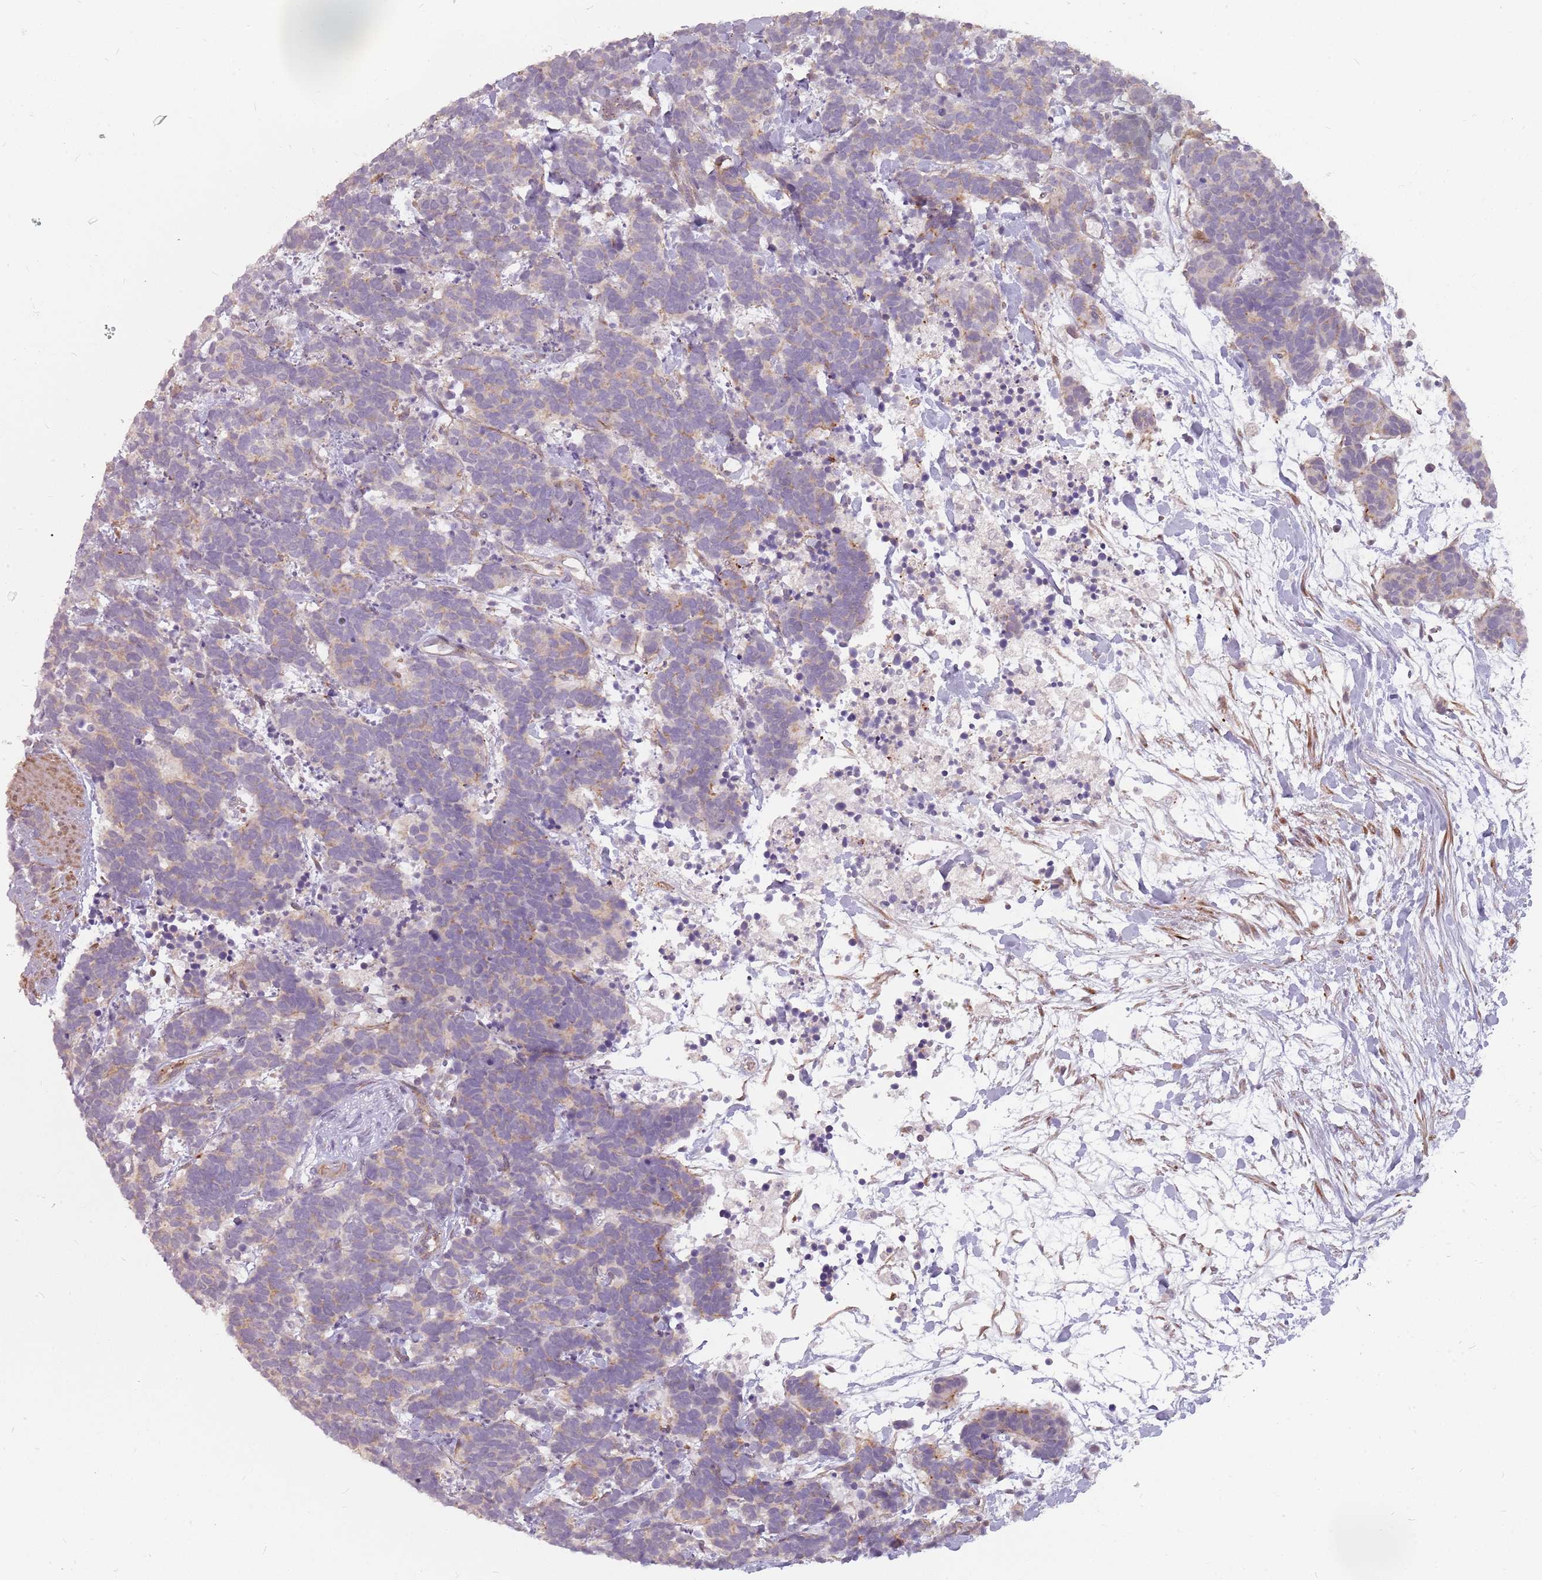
{"staining": {"intensity": "negative", "quantity": "none", "location": "none"}, "tissue": "carcinoid", "cell_type": "Tumor cells", "image_type": "cancer", "snomed": [{"axis": "morphology", "description": "Carcinoma, NOS"}, {"axis": "morphology", "description": "Carcinoid, malignant, NOS"}, {"axis": "topography", "description": "Prostate"}], "caption": "DAB immunohistochemical staining of carcinoid shows no significant staining in tumor cells.", "gene": "PPP1R14C", "patient": {"sex": "male", "age": 57}}